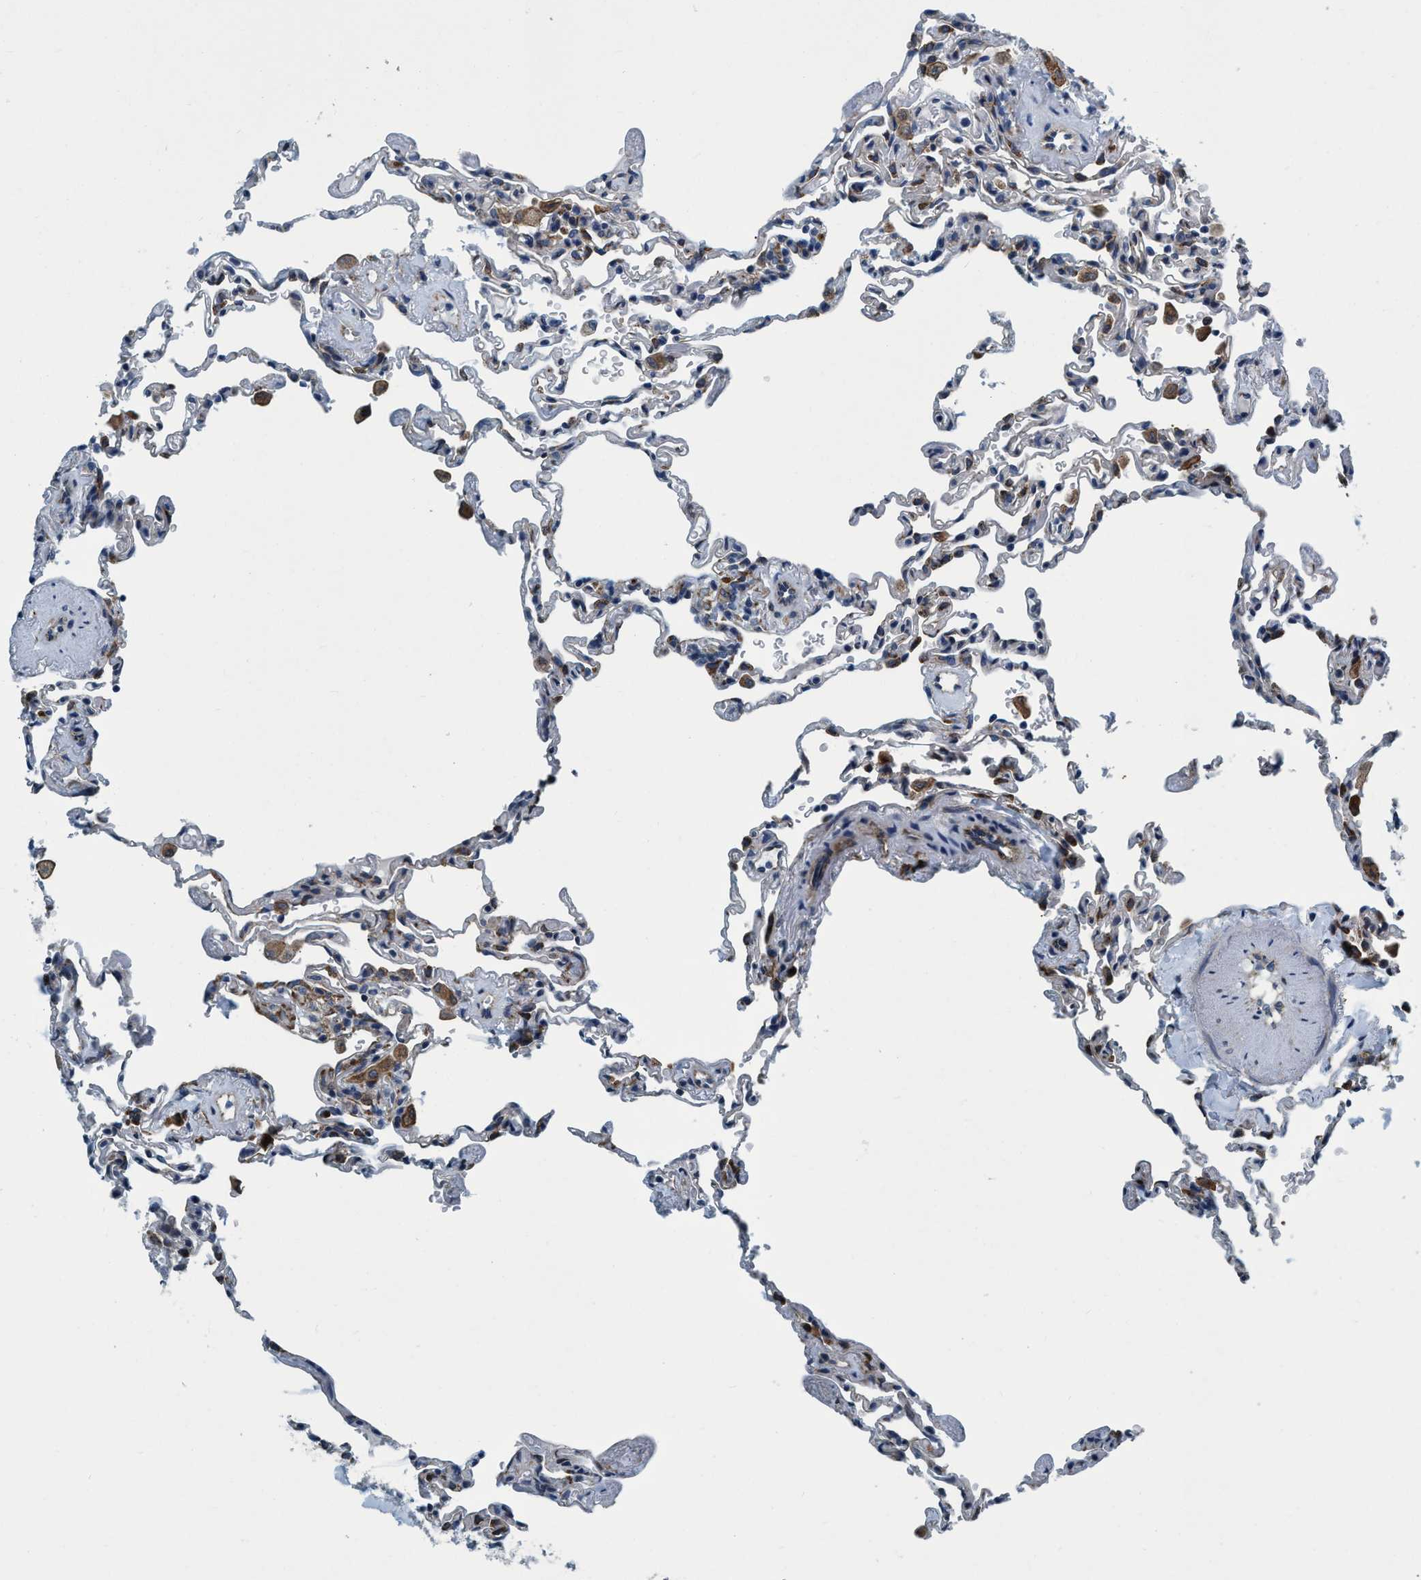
{"staining": {"intensity": "weak", "quantity": "<25%", "location": "cytoplasmic/membranous"}, "tissue": "lung", "cell_type": "Alveolar cells", "image_type": "normal", "snomed": [{"axis": "morphology", "description": "Normal tissue, NOS"}, {"axis": "topography", "description": "Lung"}], "caption": "Photomicrograph shows no protein expression in alveolar cells of unremarkable lung.", "gene": "ARMC9", "patient": {"sex": "male", "age": 59}}